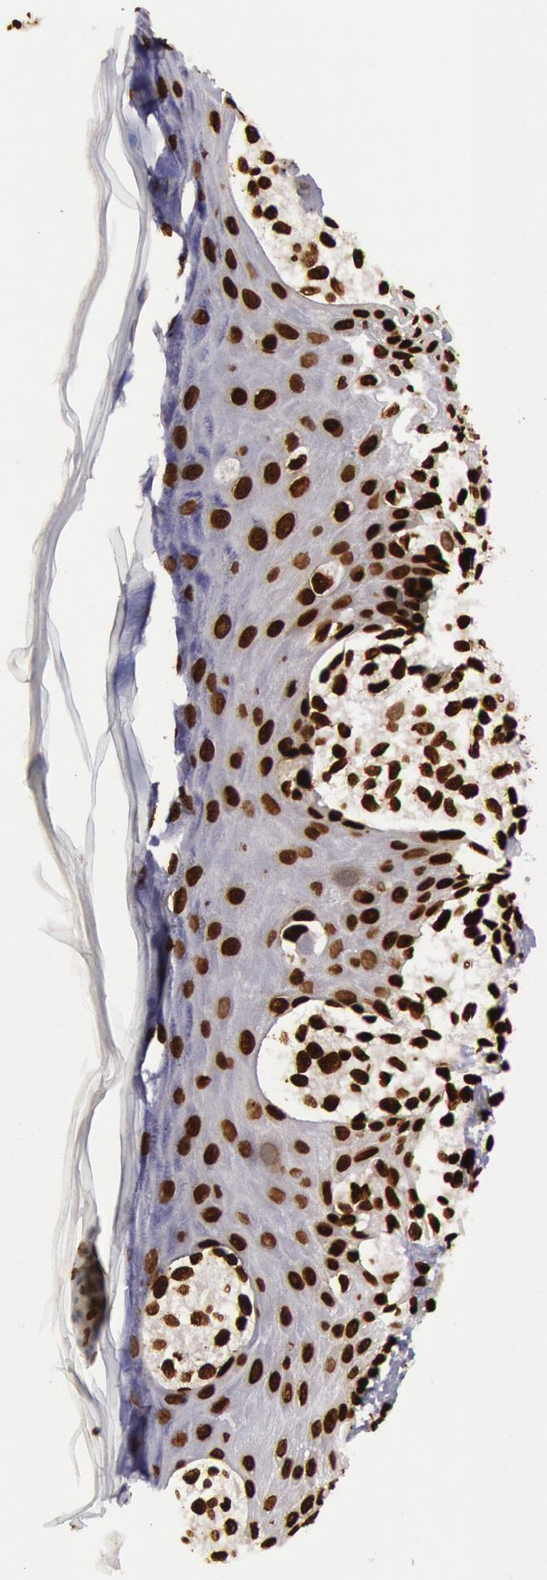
{"staining": {"intensity": "strong", "quantity": ">75%", "location": "nuclear"}, "tissue": "melanoma", "cell_type": "Tumor cells", "image_type": "cancer", "snomed": [{"axis": "morphology", "description": "Malignant melanoma, NOS"}, {"axis": "topography", "description": "Skin"}], "caption": "Immunohistochemistry (IHC) staining of melanoma, which displays high levels of strong nuclear expression in approximately >75% of tumor cells indicating strong nuclear protein expression. The staining was performed using DAB (brown) for protein detection and nuclei were counterstained in hematoxylin (blue).", "gene": "H3-4", "patient": {"sex": "male", "age": 57}}